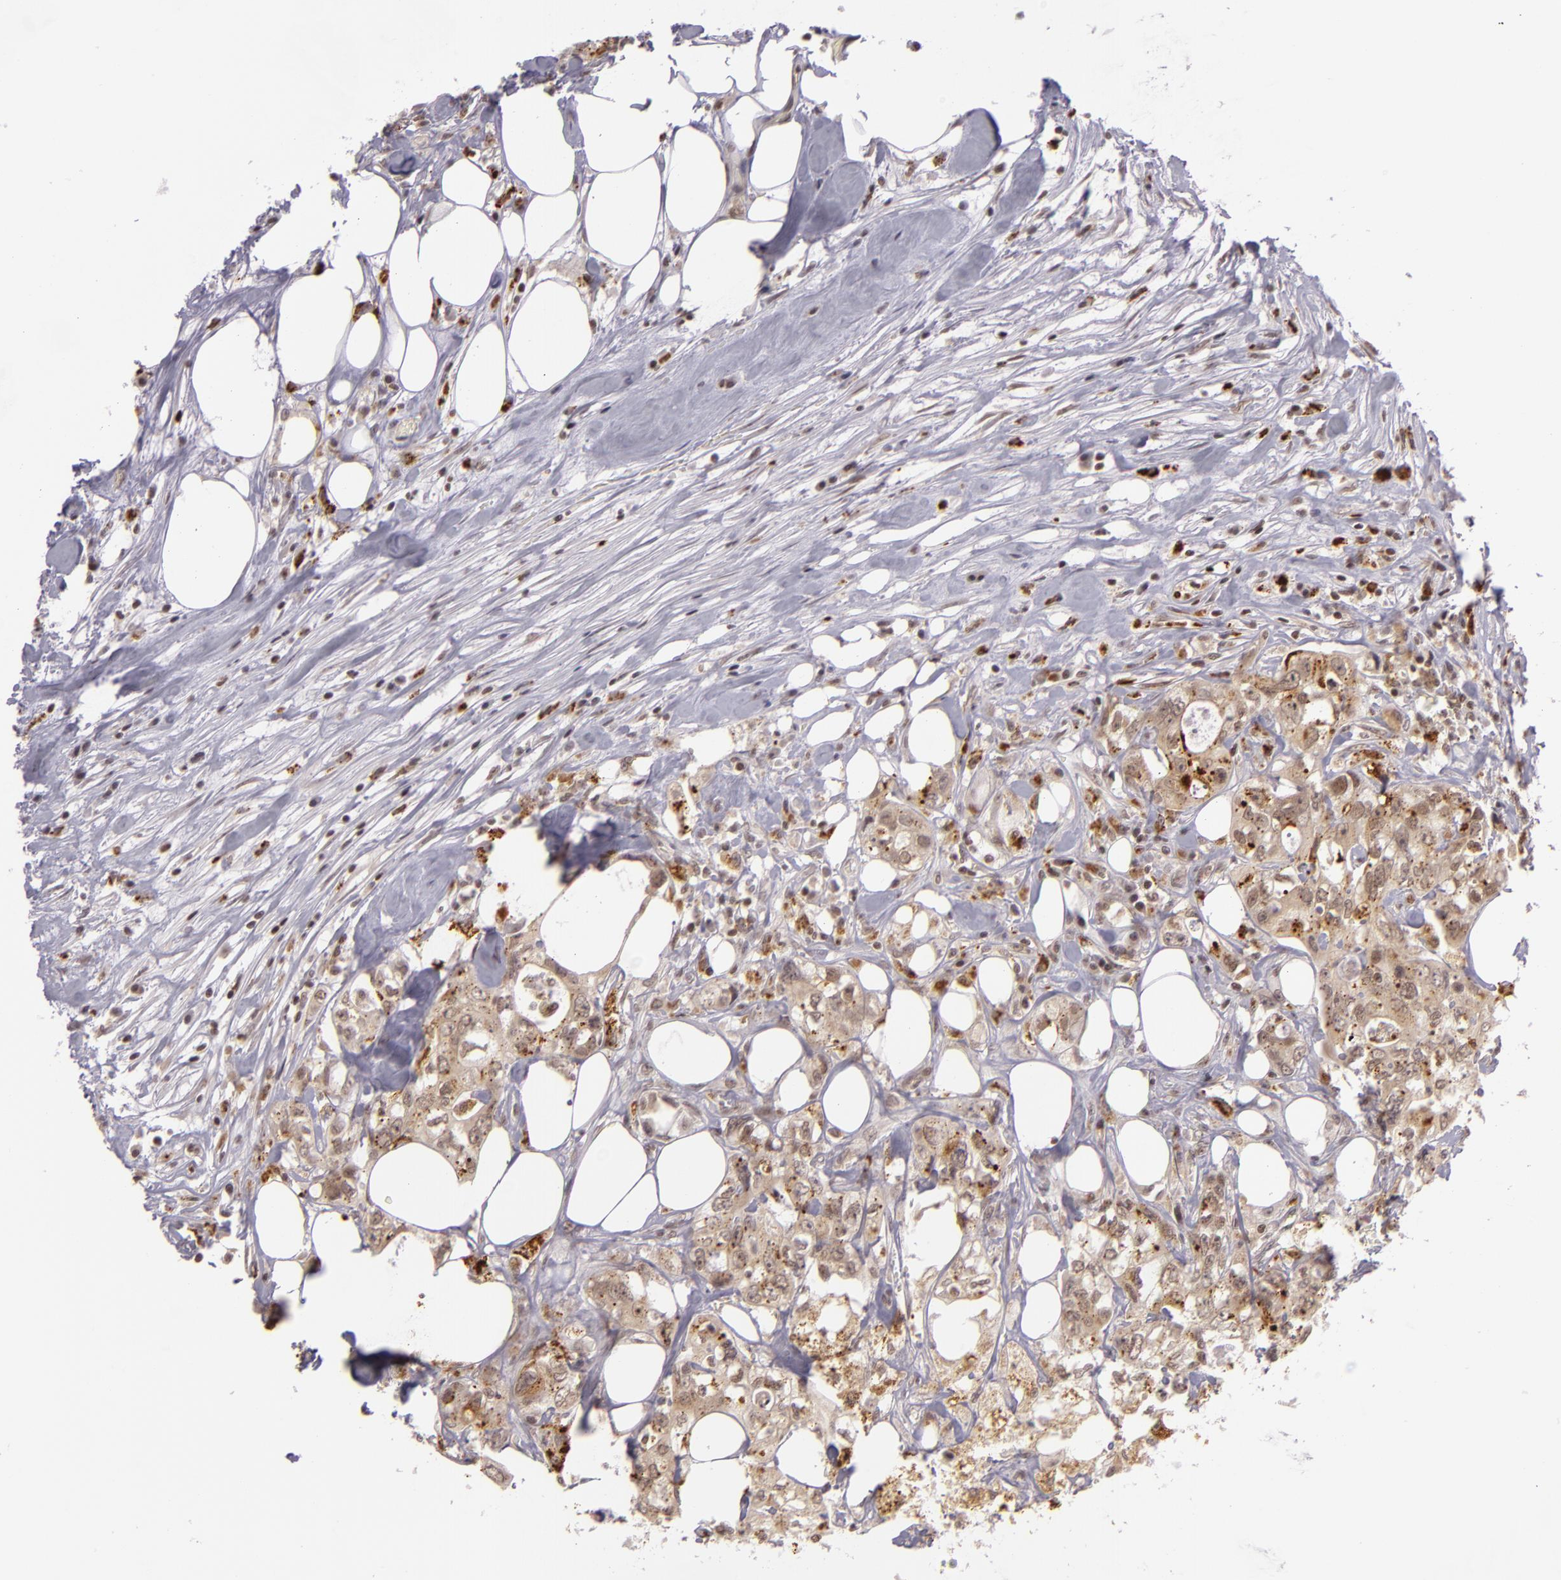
{"staining": {"intensity": "moderate", "quantity": ">75%", "location": "nuclear"}, "tissue": "colorectal cancer", "cell_type": "Tumor cells", "image_type": "cancer", "snomed": [{"axis": "morphology", "description": "Adenocarcinoma, NOS"}, {"axis": "topography", "description": "Rectum"}], "caption": "Immunohistochemical staining of human colorectal adenocarcinoma demonstrates medium levels of moderate nuclear protein staining in approximately >75% of tumor cells.", "gene": "ZFX", "patient": {"sex": "female", "age": 57}}